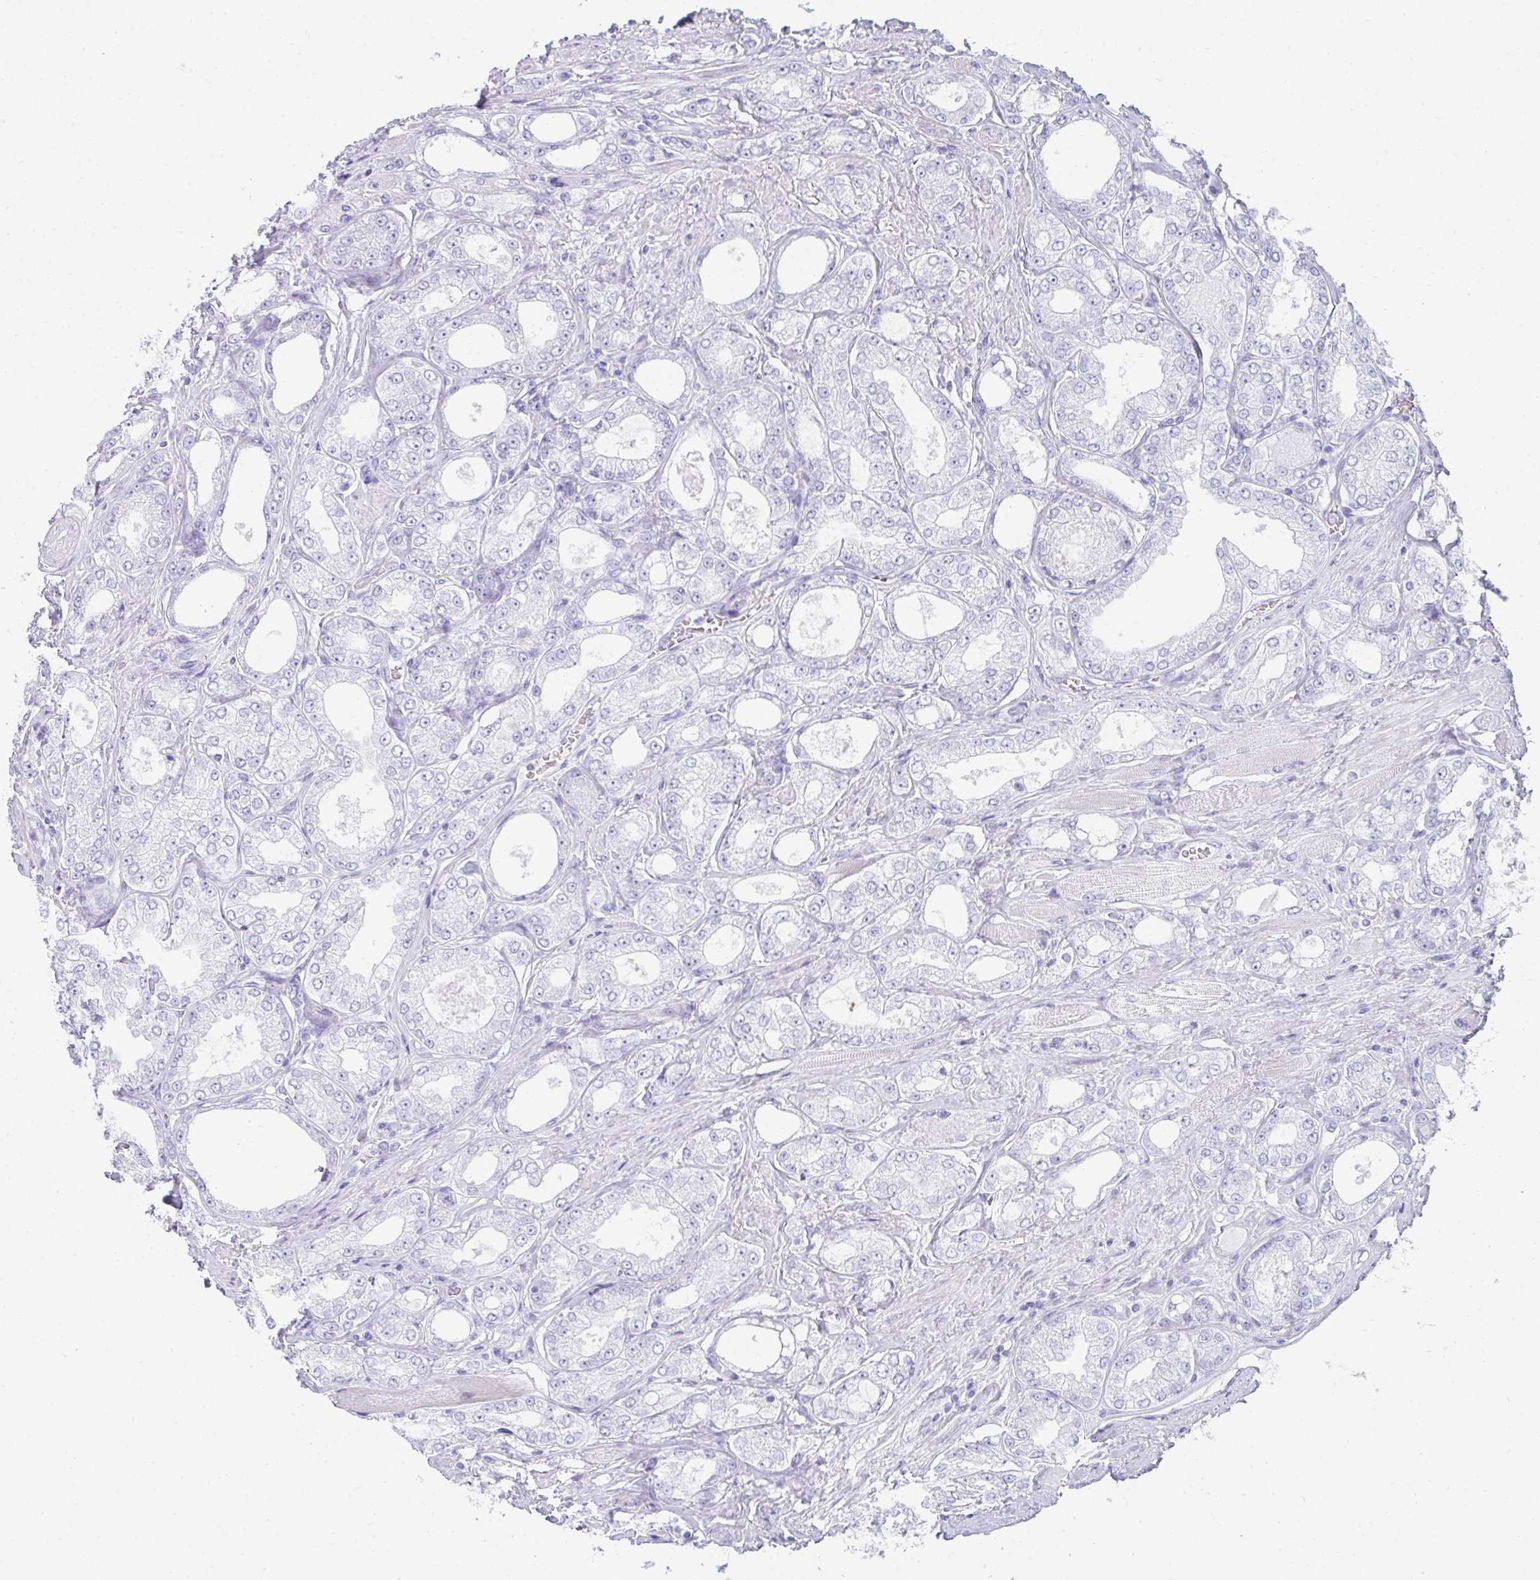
{"staining": {"intensity": "negative", "quantity": "none", "location": "none"}, "tissue": "prostate cancer", "cell_type": "Tumor cells", "image_type": "cancer", "snomed": [{"axis": "morphology", "description": "Adenocarcinoma, High grade"}, {"axis": "topography", "description": "Prostate"}], "caption": "Protein analysis of prostate cancer exhibits no significant expression in tumor cells. (DAB (3,3'-diaminobenzidine) immunohistochemistry (IHC), high magnification).", "gene": "RLF", "patient": {"sex": "male", "age": 68}}